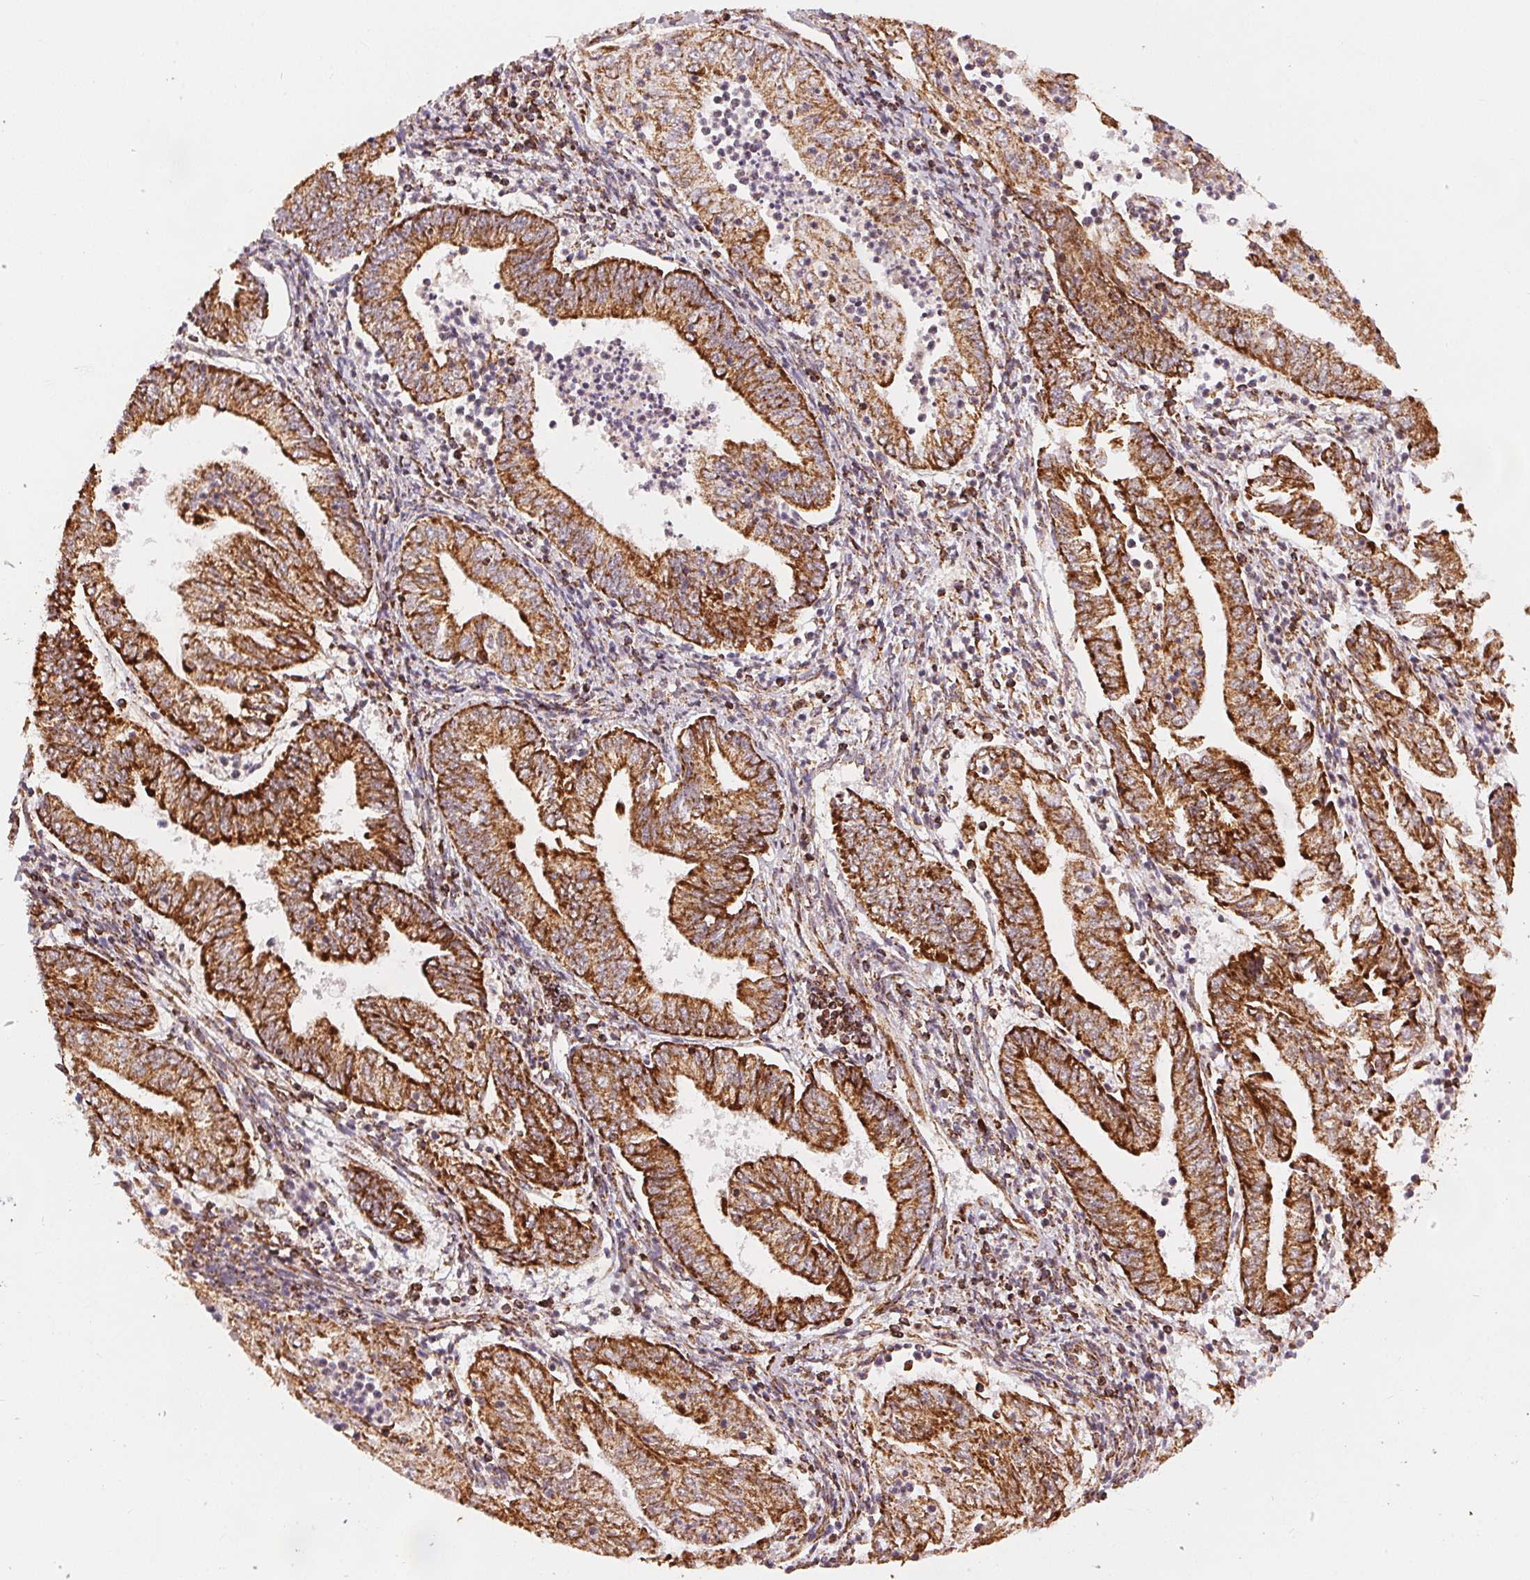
{"staining": {"intensity": "moderate", "quantity": ">75%", "location": "cytoplasmic/membranous"}, "tissue": "endometrial cancer", "cell_type": "Tumor cells", "image_type": "cancer", "snomed": [{"axis": "morphology", "description": "Adenocarcinoma, NOS"}, {"axis": "topography", "description": "Endometrium"}], "caption": "Tumor cells demonstrate moderate cytoplasmic/membranous staining in about >75% of cells in endometrial adenocarcinoma.", "gene": "SDHB", "patient": {"sex": "female", "age": 55}}